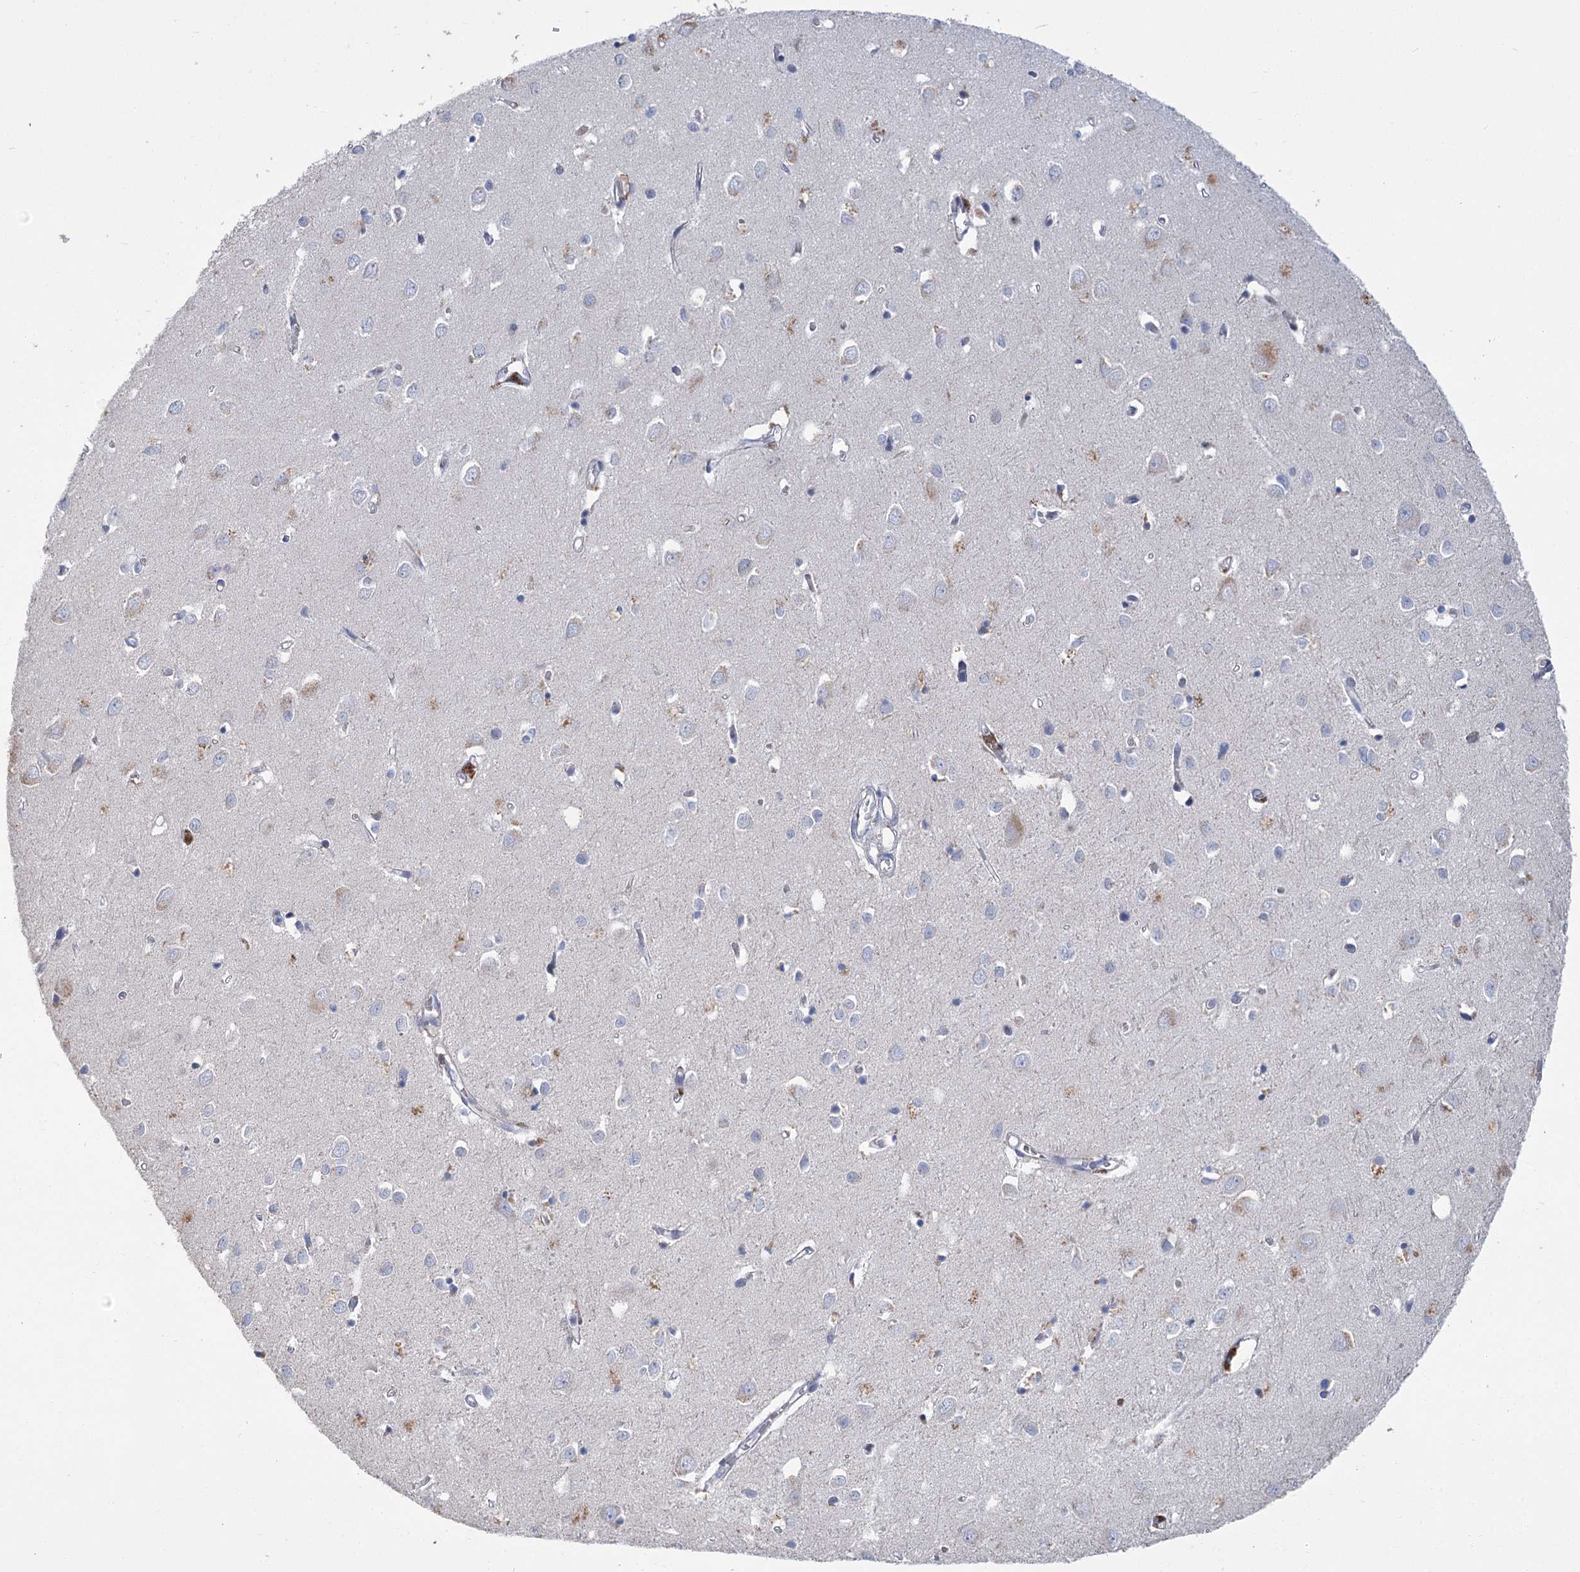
{"staining": {"intensity": "negative", "quantity": "none", "location": "none"}, "tissue": "cerebral cortex", "cell_type": "Endothelial cells", "image_type": "normal", "snomed": [{"axis": "morphology", "description": "Normal tissue, NOS"}, {"axis": "topography", "description": "Cerebral cortex"}], "caption": "High power microscopy micrograph of an immunohistochemistry image of benign cerebral cortex, revealing no significant positivity in endothelial cells.", "gene": "SLC9A3", "patient": {"sex": "female", "age": 64}}